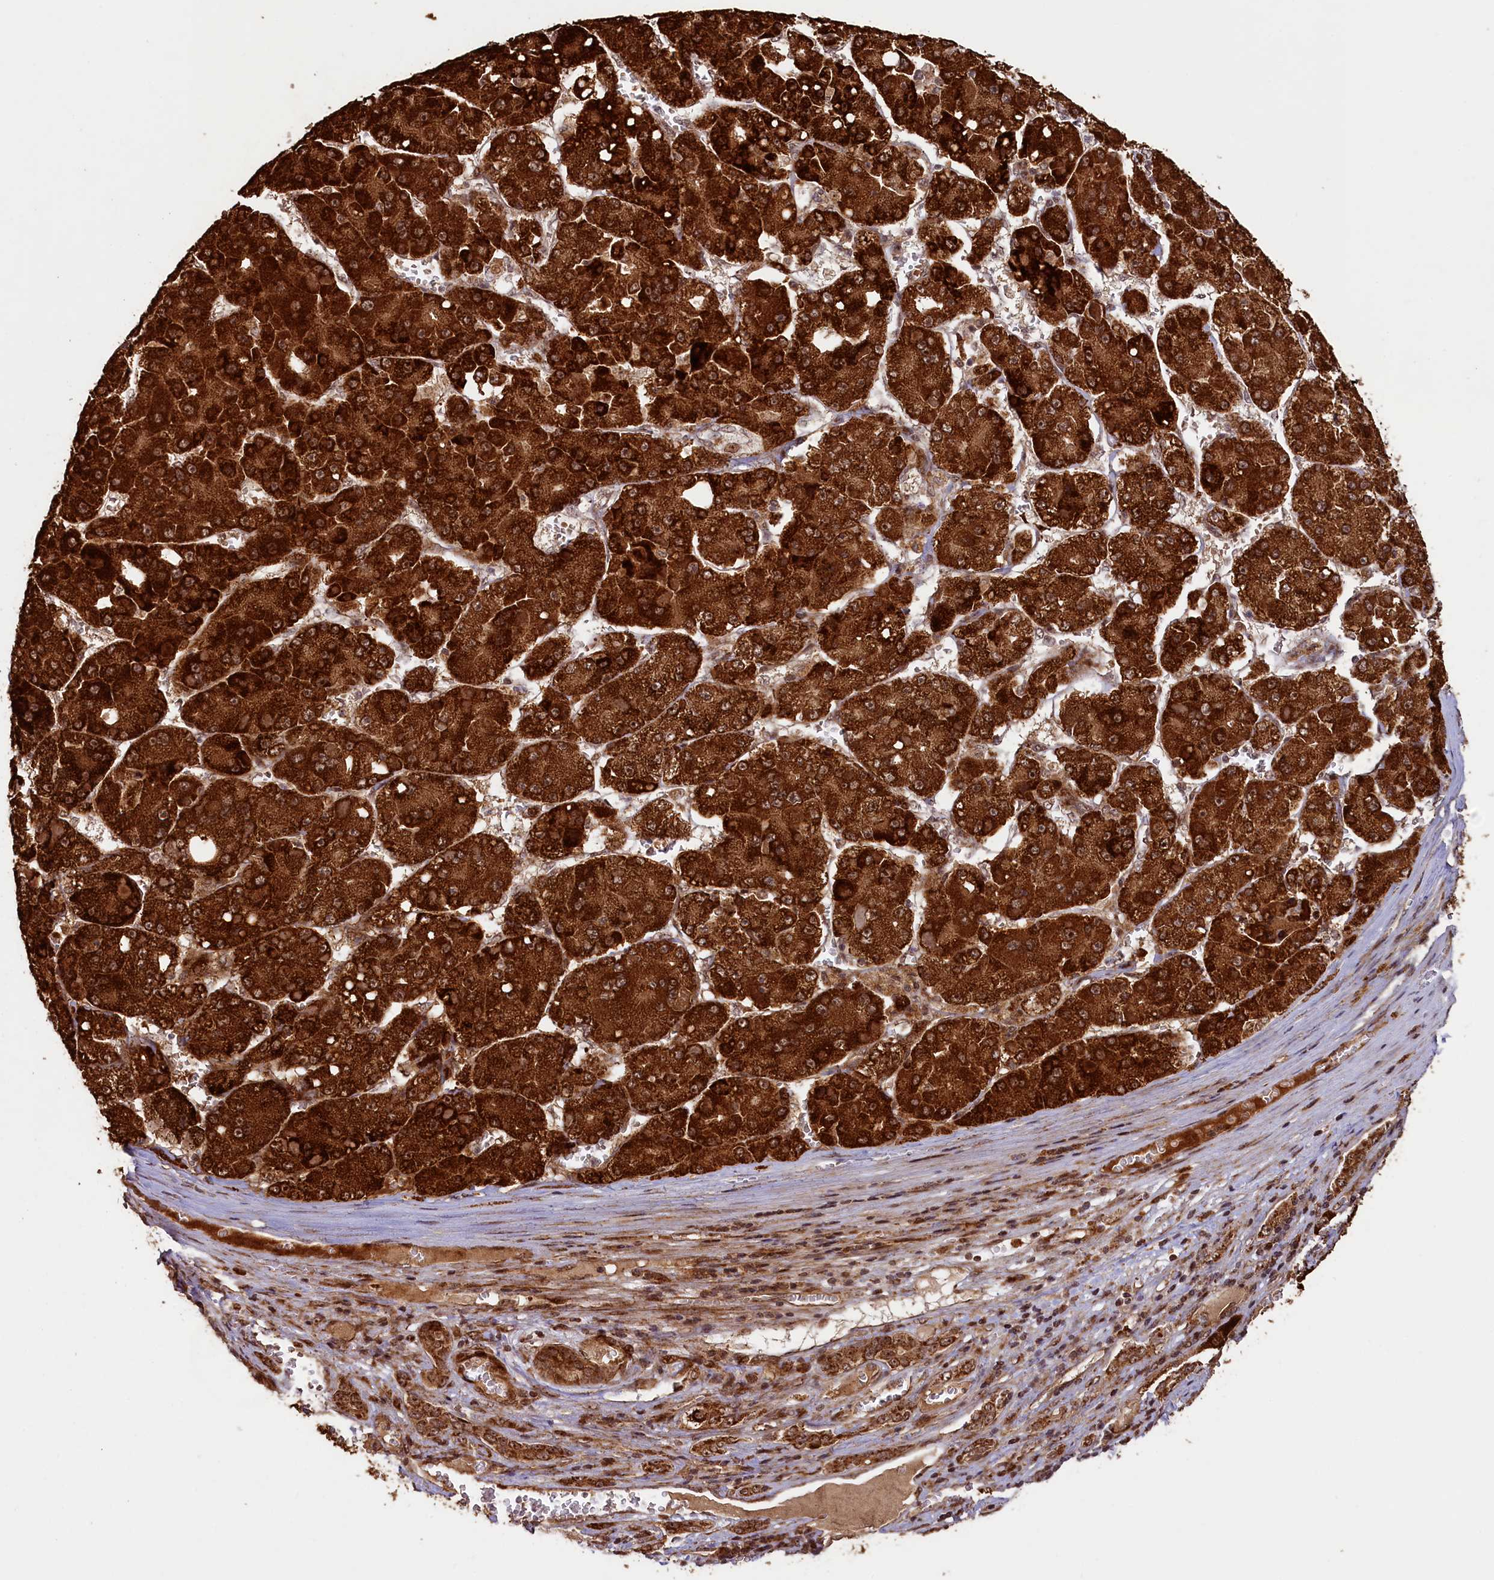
{"staining": {"intensity": "strong", "quantity": ">75%", "location": "cytoplasmic/membranous"}, "tissue": "liver cancer", "cell_type": "Tumor cells", "image_type": "cancer", "snomed": [{"axis": "morphology", "description": "Carcinoma, Hepatocellular, NOS"}, {"axis": "topography", "description": "Liver"}], "caption": "Immunohistochemical staining of human liver hepatocellular carcinoma exhibits high levels of strong cytoplasmic/membranous positivity in approximately >75% of tumor cells.", "gene": "SHPRH", "patient": {"sex": "female", "age": 73}}